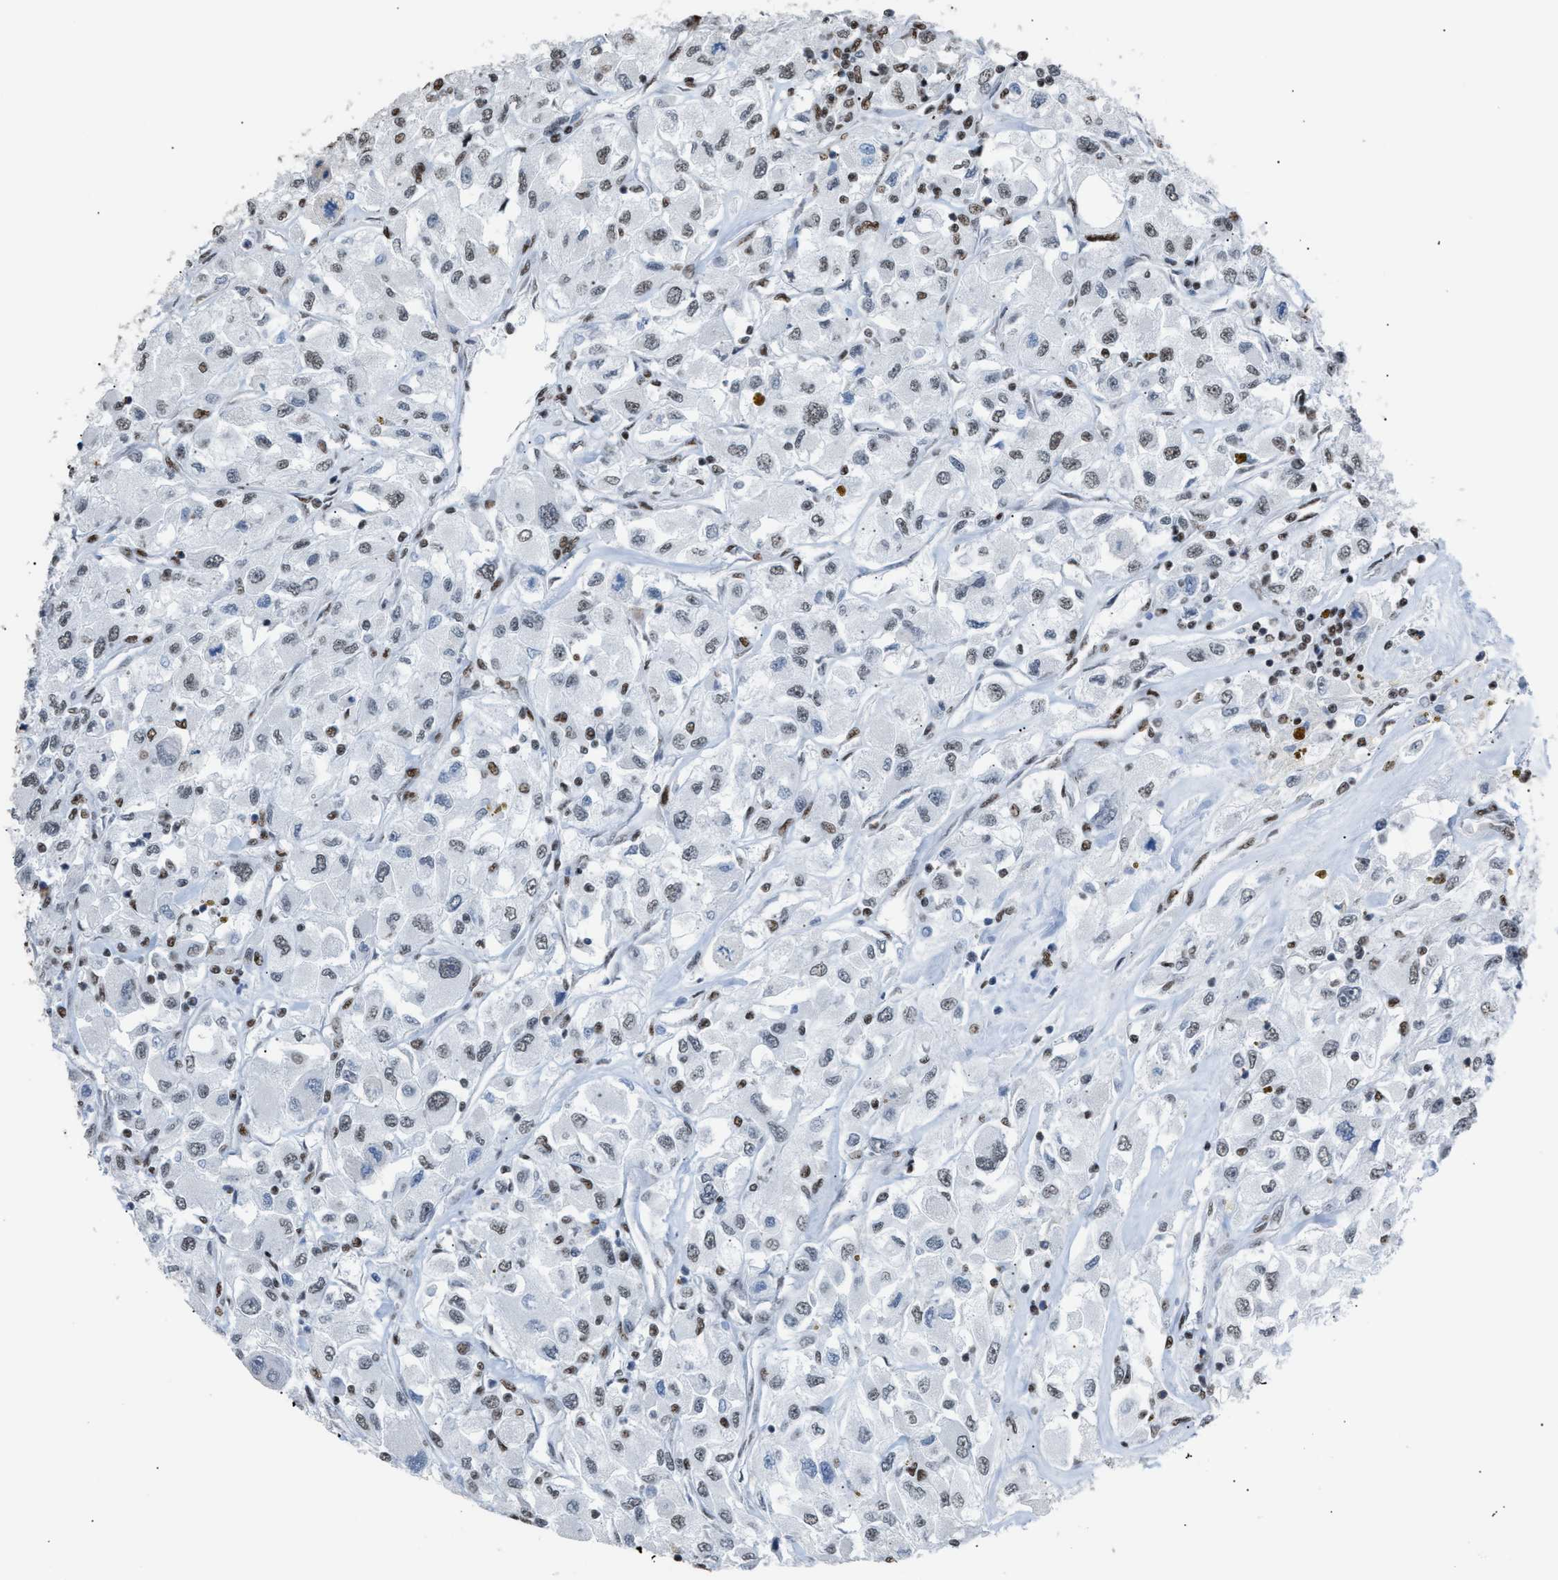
{"staining": {"intensity": "weak", "quantity": ">75%", "location": "nuclear"}, "tissue": "renal cancer", "cell_type": "Tumor cells", "image_type": "cancer", "snomed": [{"axis": "morphology", "description": "Adenocarcinoma, NOS"}, {"axis": "topography", "description": "Kidney"}], "caption": "The immunohistochemical stain highlights weak nuclear expression in tumor cells of renal cancer (adenocarcinoma) tissue.", "gene": "CCAR2", "patient": {"sex": "female", "age": 52}}